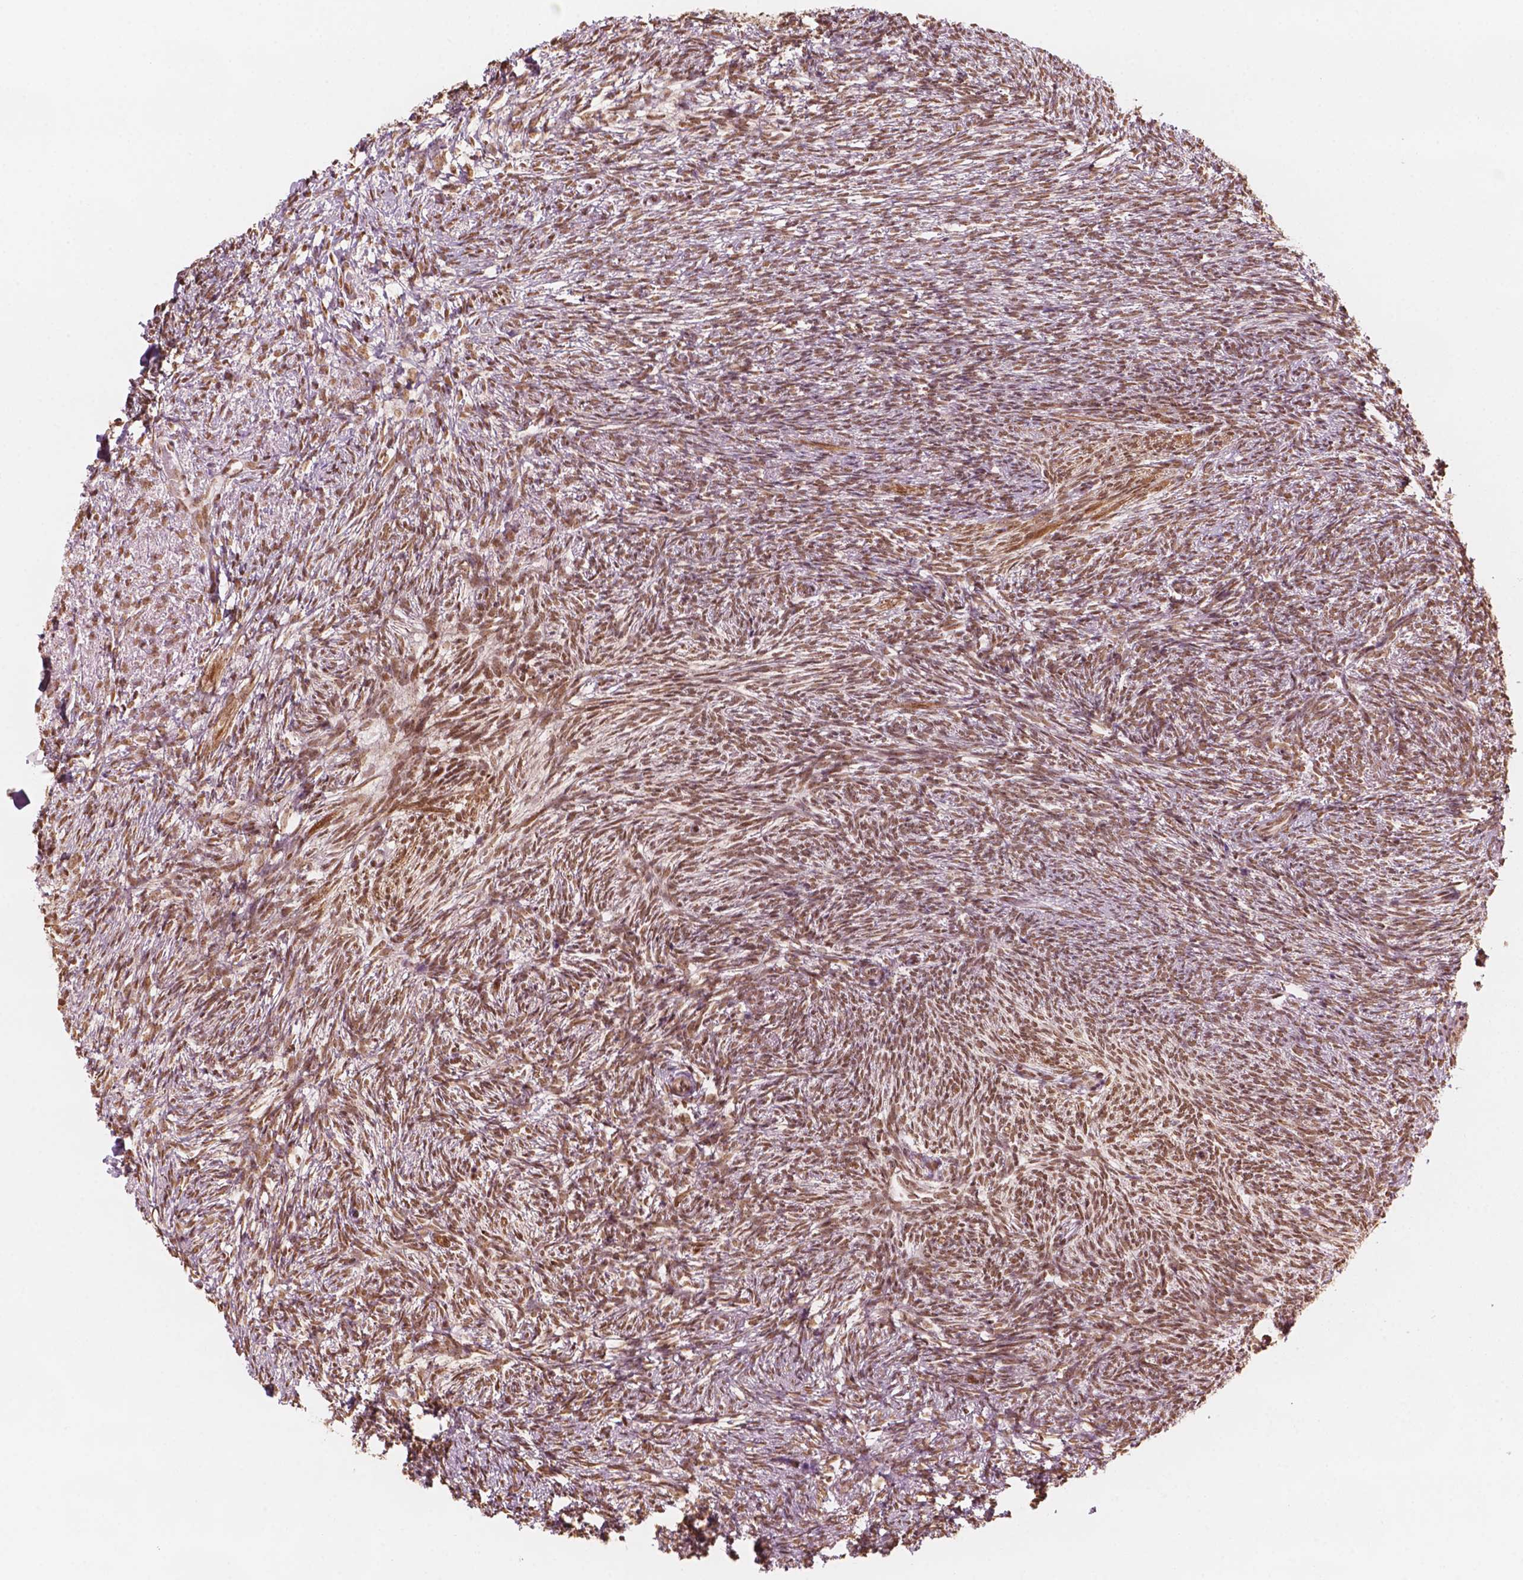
{"staining": {"intensity": "moderate", "quantity": ">75%", "location": "nuclear"}, "tissue": "ovary", "cell_type": "Follicle cells", "image_type": "normal", "snomed": [{"axis": "morphology", "description": "Normal tissue, NOS"}, {"axis": "topography", "description": "Ovary"}], "caption": "IHC of unremarkable human ovary exhibits medium levels of moderate nuclear positivity in approximately >75% of follicle cells.", "gene": "GTF3C5", "patient": {"sex": "female", "age": 46}}